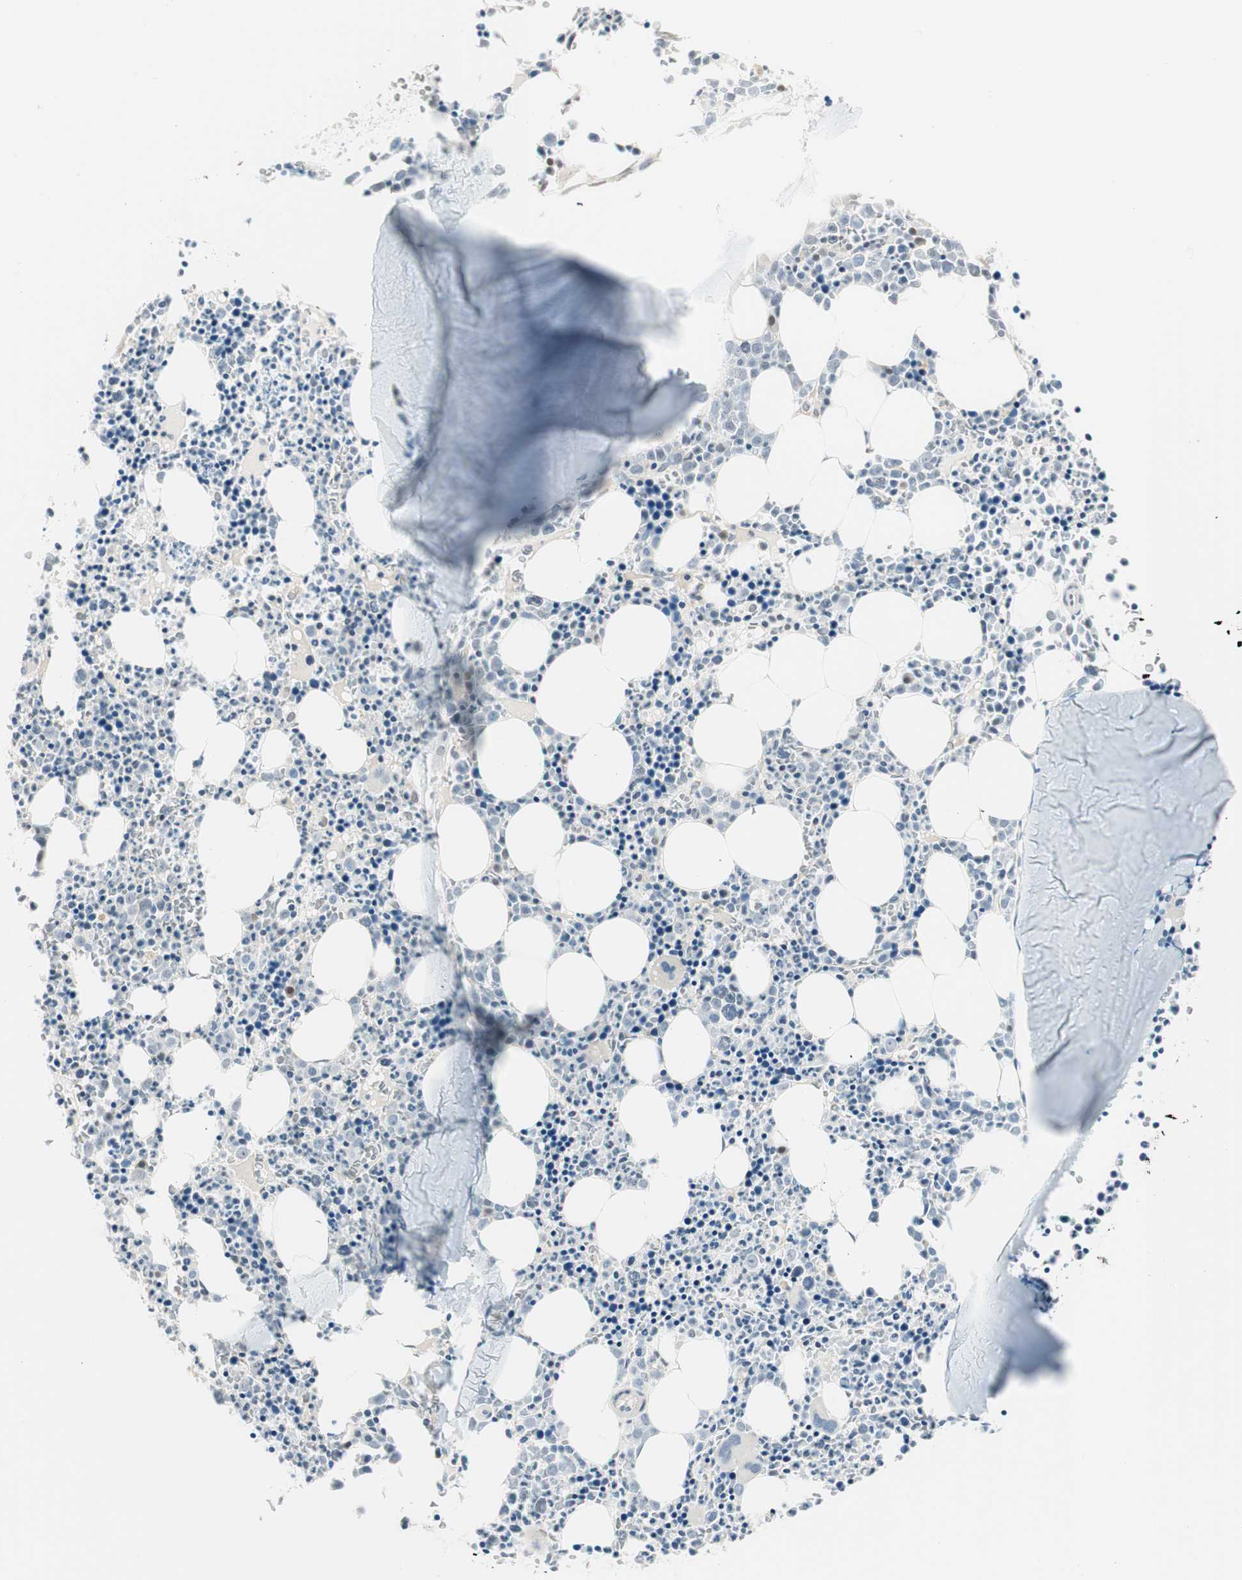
{"staining": {"intensity": "strong", "quantity": "<25%", "location": "nuclear"}, "tissue": "bone marrow", "cell_type": "Hematopoietic cells", "image_type": "normal", "snomed": [{"axis": "morphology", "description": "Normal tissue, NOS"}, {"axis": "morphology", "description": "Inflammation, NOS"}, {"axis": "topography", "description": "Bone marrow"}], "caption": "Immunohistochemistry (IHC) image of unremarkable bone marrow: bone marrow stained using IHC displays medium levels of strong protein expression localized specifically in the nuclear of hematopoietic cells, appearing as a nuclear brown color.", "gene": "LONP2", "patient": {"sex": "female", "age": 17}}